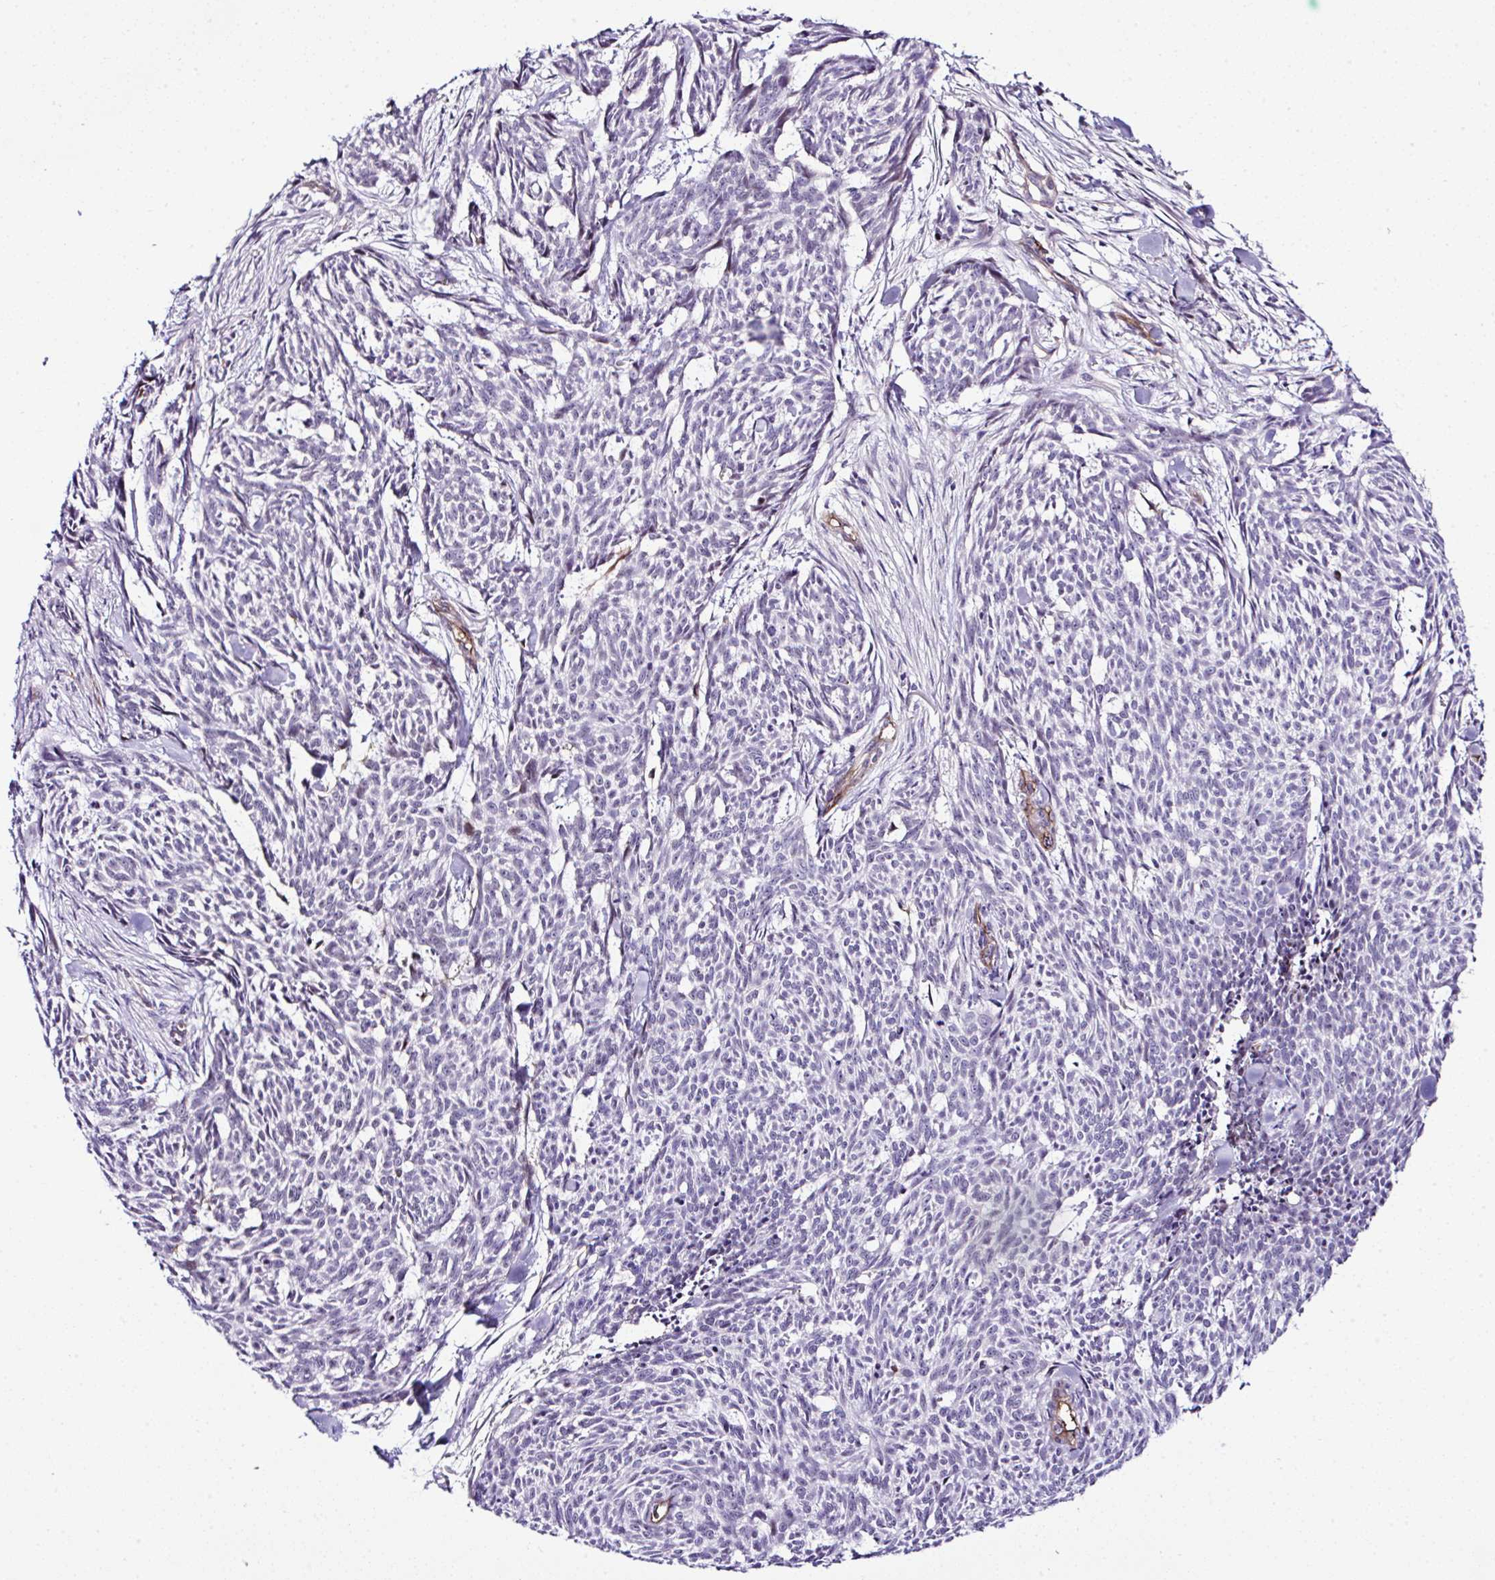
{"staining": {"intensity": "negative", "quantity": "none", "location": "none"}, "tissue": "skin cancer", "cell_type": "Tumor cells", "image_type": "cancer", "snomed": [{"axis": "morphology", "description": "Basal cell carcinoma"}, {"axis": "topography", "description": "Skin"}], "caption": "This is an immunohistochemistry image of skin basal cell carcinoma. There is no positivity in tumor cells.", "gene": "FBXO34", "patient": {"sex": "female", "age": 93}}